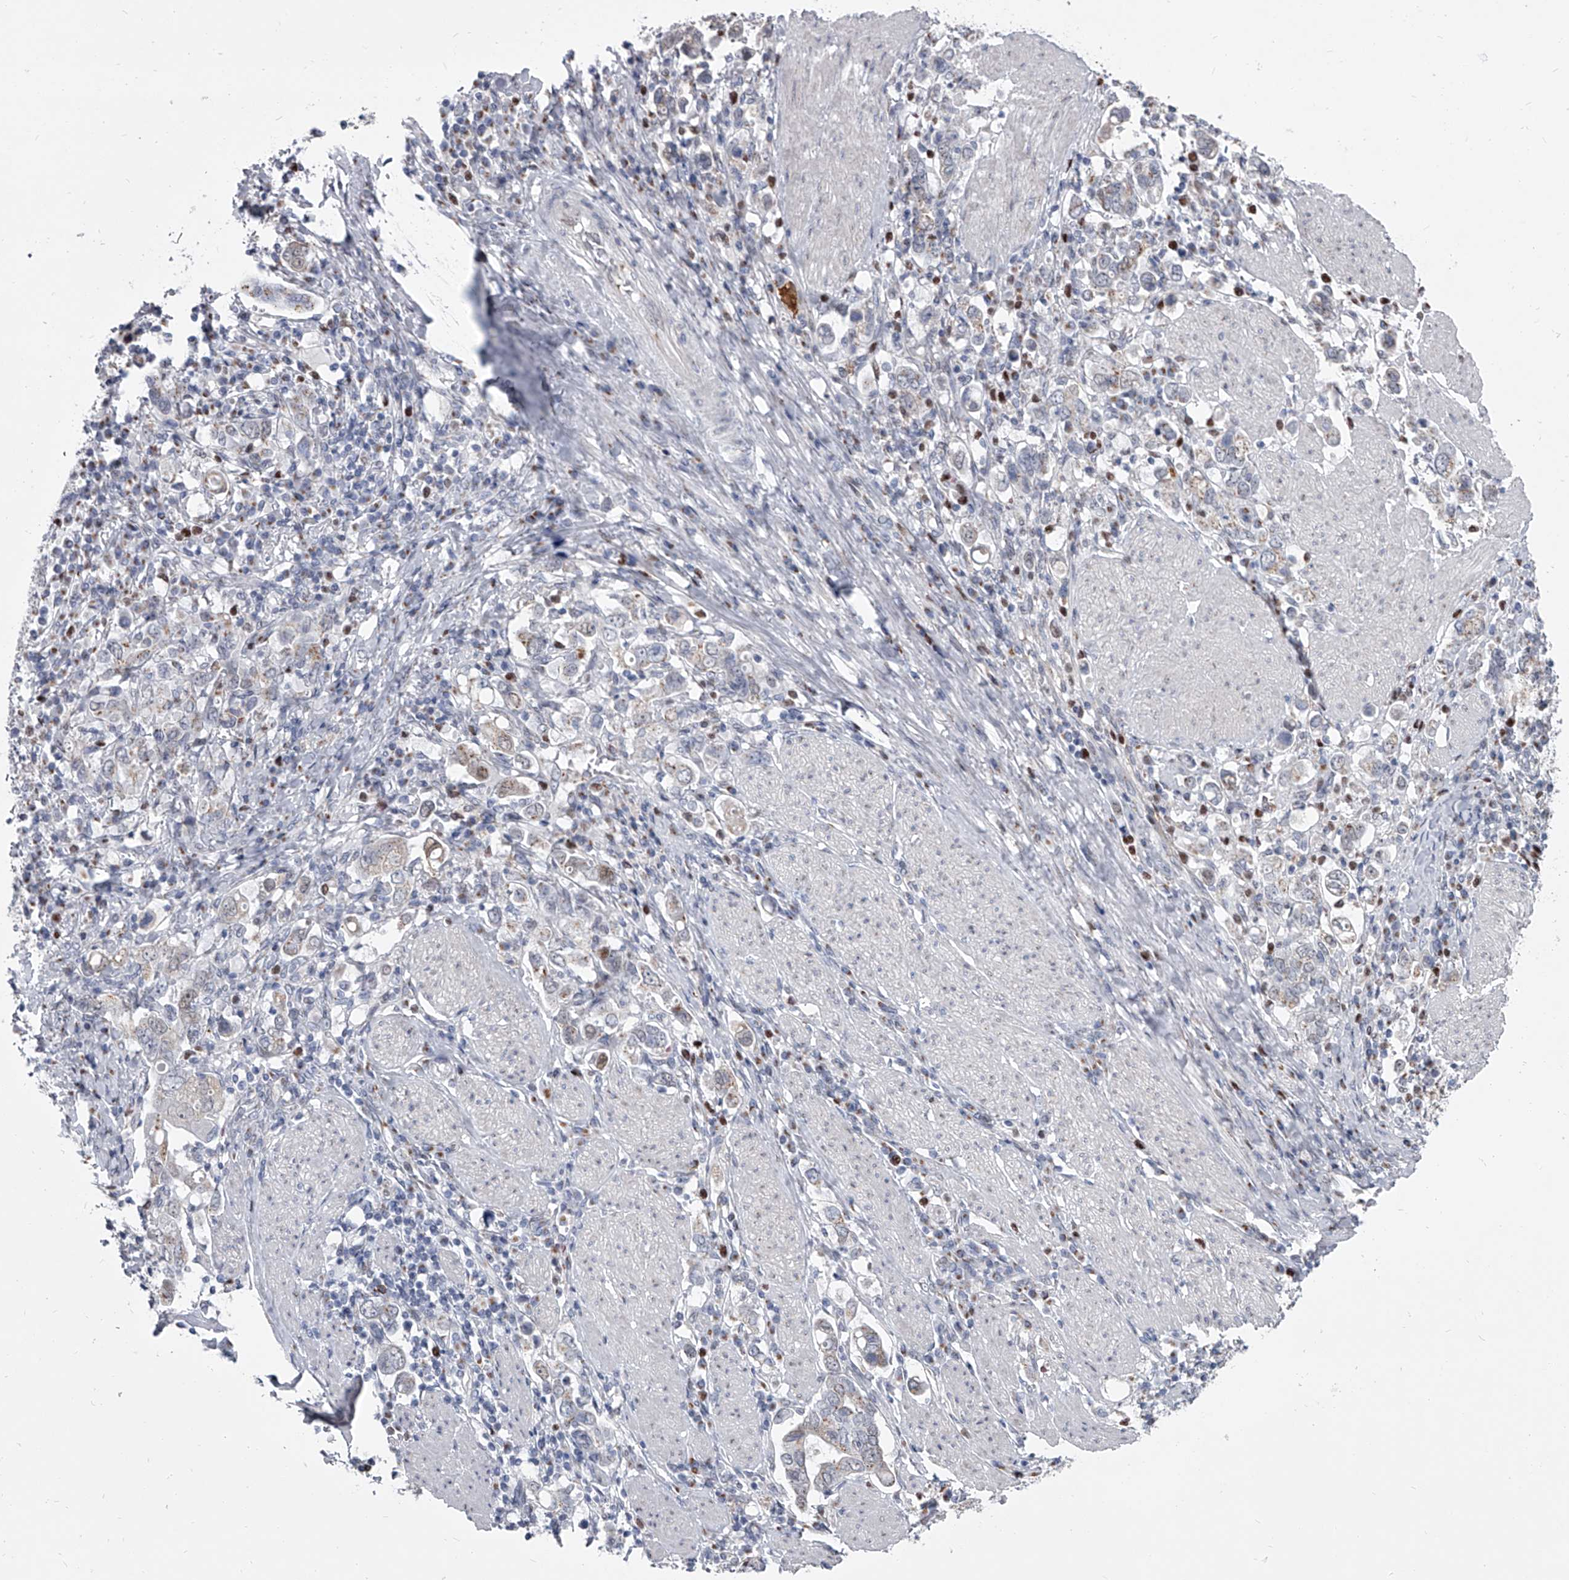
{"staining": {"intensity": "weak", "quantity": "<25%", "location": "cytoplasmic/membranous"}, "tissue": "stomach cancer", "cell_type": "Tumor cells", "image_type": "cancer", "snomed": [{"axis": "morphology", "description": "Adenocarcinoma, NOS"}, {"axis": "topography", "description": "Stomach, upper"}], "caption": "This histopathology image is of stomach cancer stained with immunohistochemistry (IHC) to label a protein in brown with the nuclei are counter-stained blue. There is no positivity in tumor cells.", "gene": "EVA1C", "patient": {"sex": "male", "age": 62}}